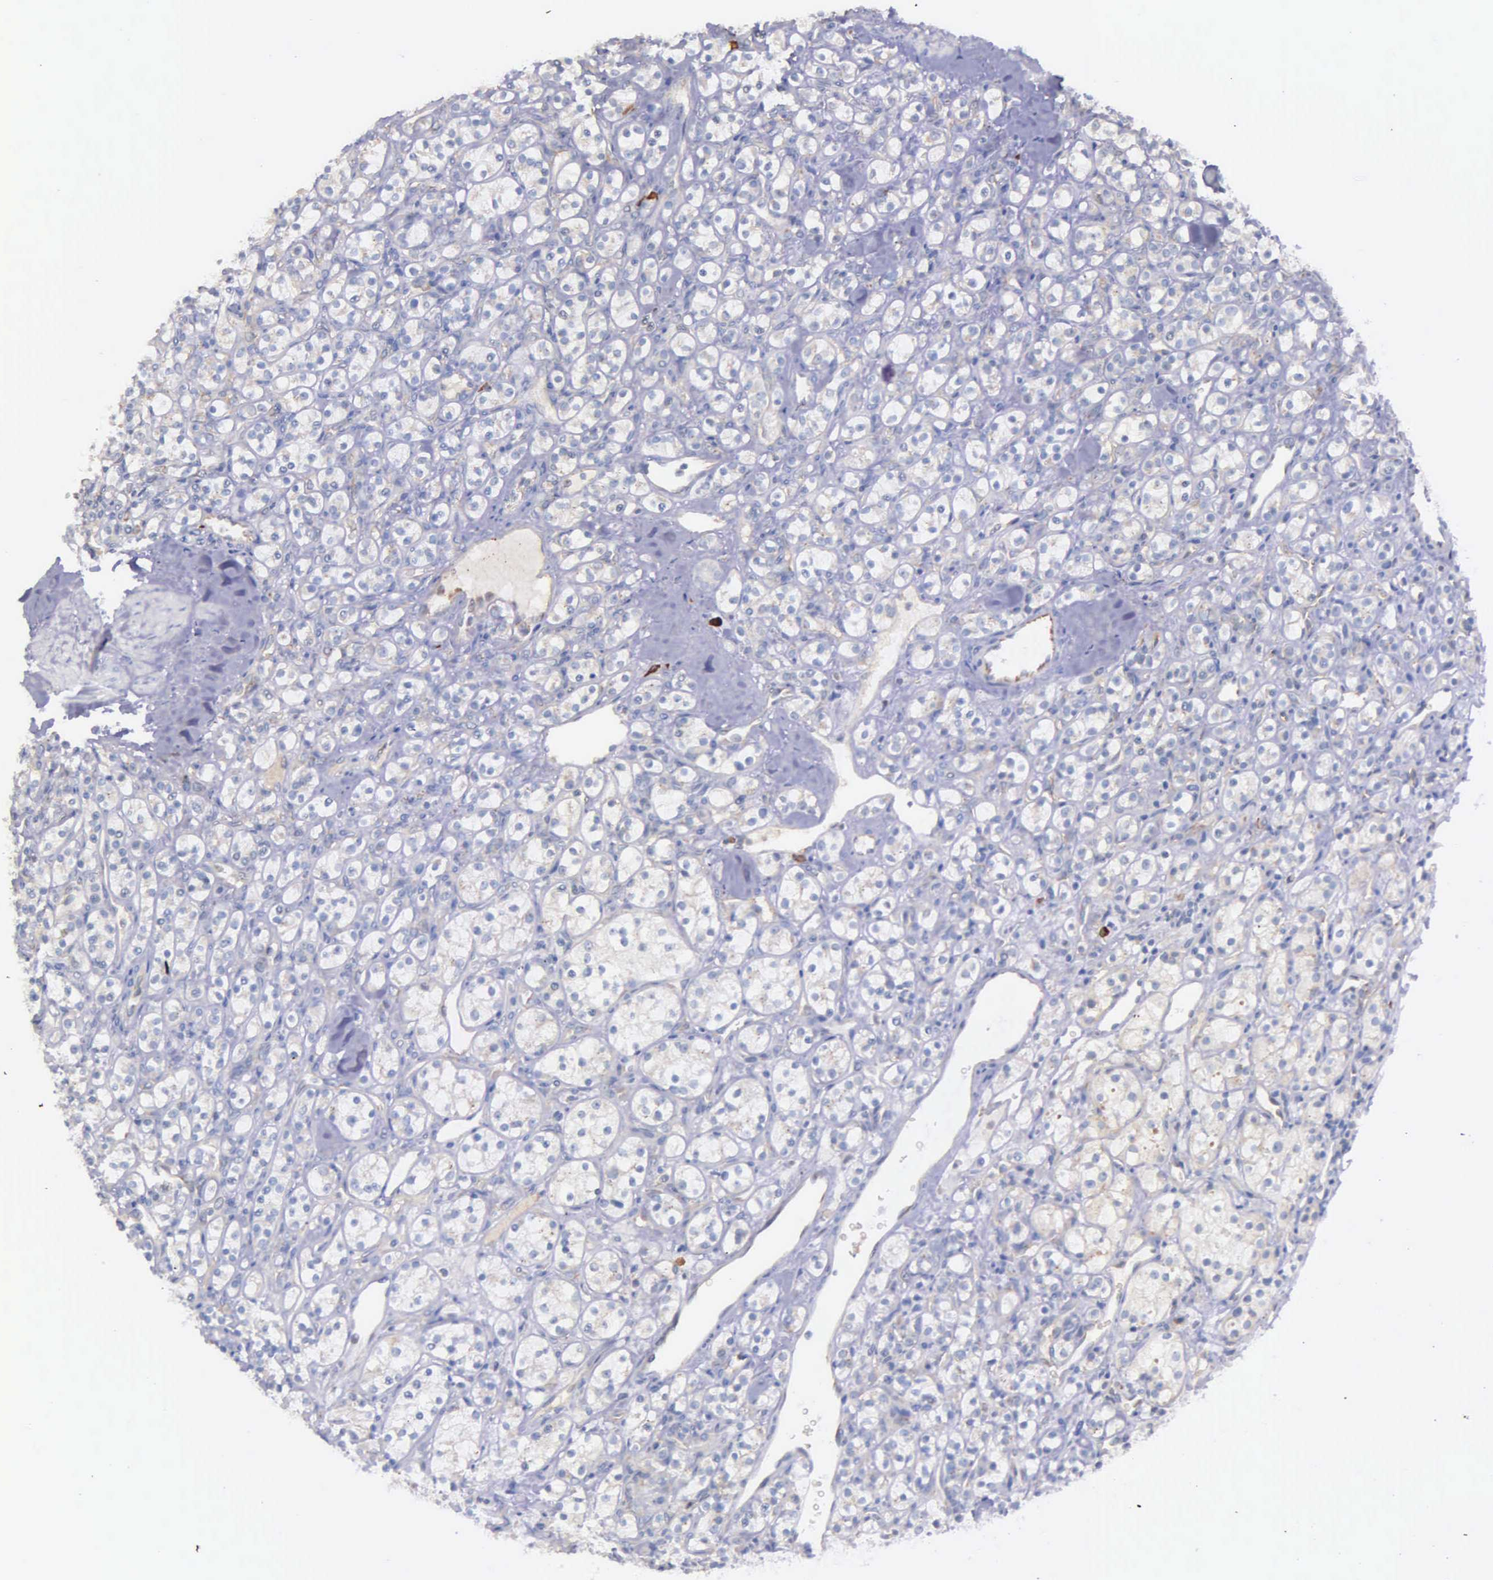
{"staining": {"intensity": "negative", "quantity": "none", "location": "none"}, "tissue": "renal cancer", "cell_type": "Tumor cells", "image_type": "cancer", "snomed": [{"axis": "morphology", "description": "Adenocarcinoma, NOS"}, {"axis": "topography", "description": "Kidney"}], "caption": "The immunohistochemistry photomicrograph has no significant staining in tumor cells of renal adenocarcinoma tissue.", "gene": "ZC3H12B", "patient": {"sex": "male", "age": 77}}